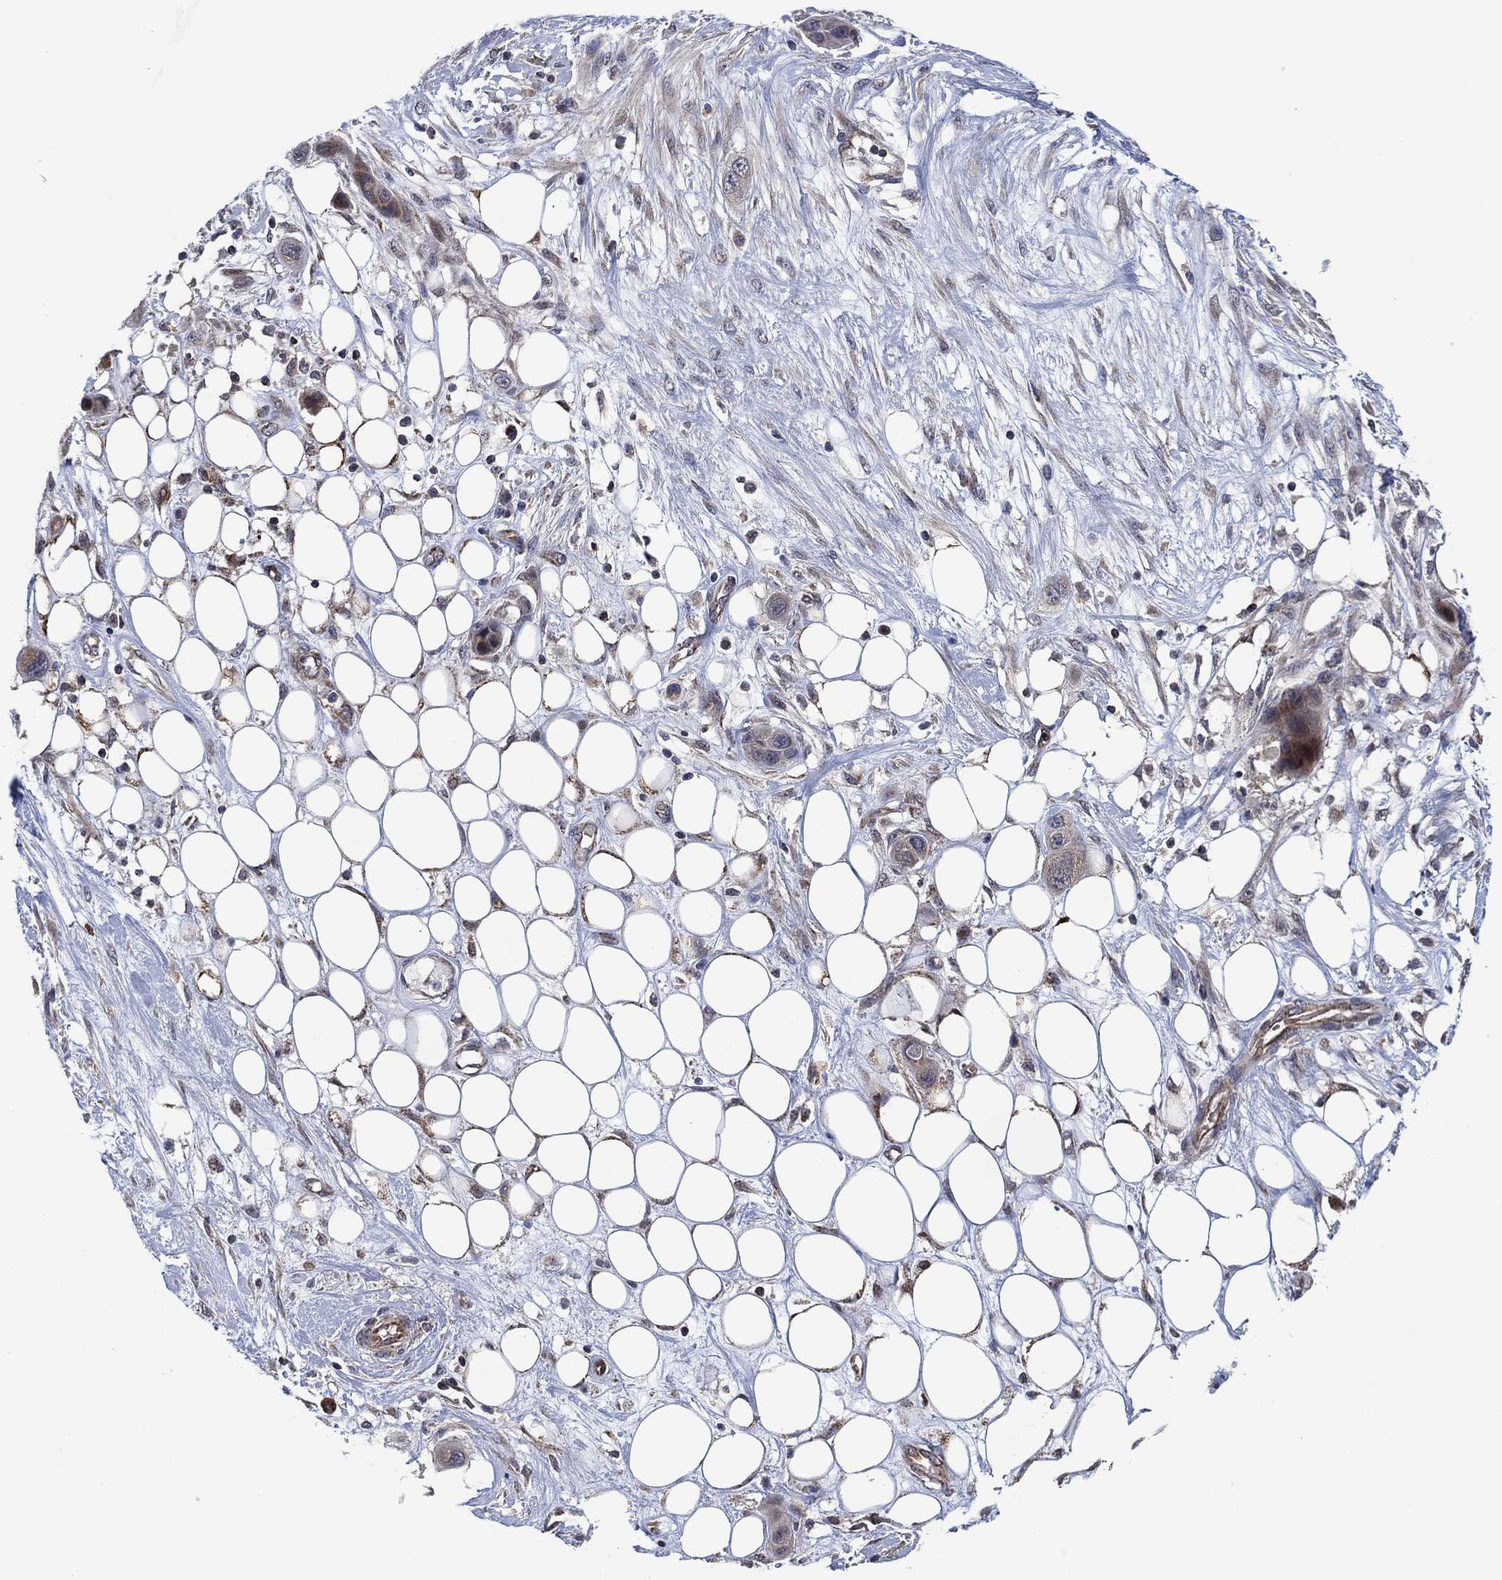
{"staining": {"intensity": "negative", "quantity": "none", "location": "none"}, "tissue": "skin cancer", "cell_type": "Tumor cells", "image_type": "cancer", "snomed": [{"axis": "morphology", "description": "Squamous cell carcinoma, NOS"}, {"axis": "topography", "description": "Skin"}], "caption": "The image reveals no significant expression in tumor cells of squamous cell carcinoma (skin).", "gene": "HTD2", "patient": {"sex": "male", "age": 79}}